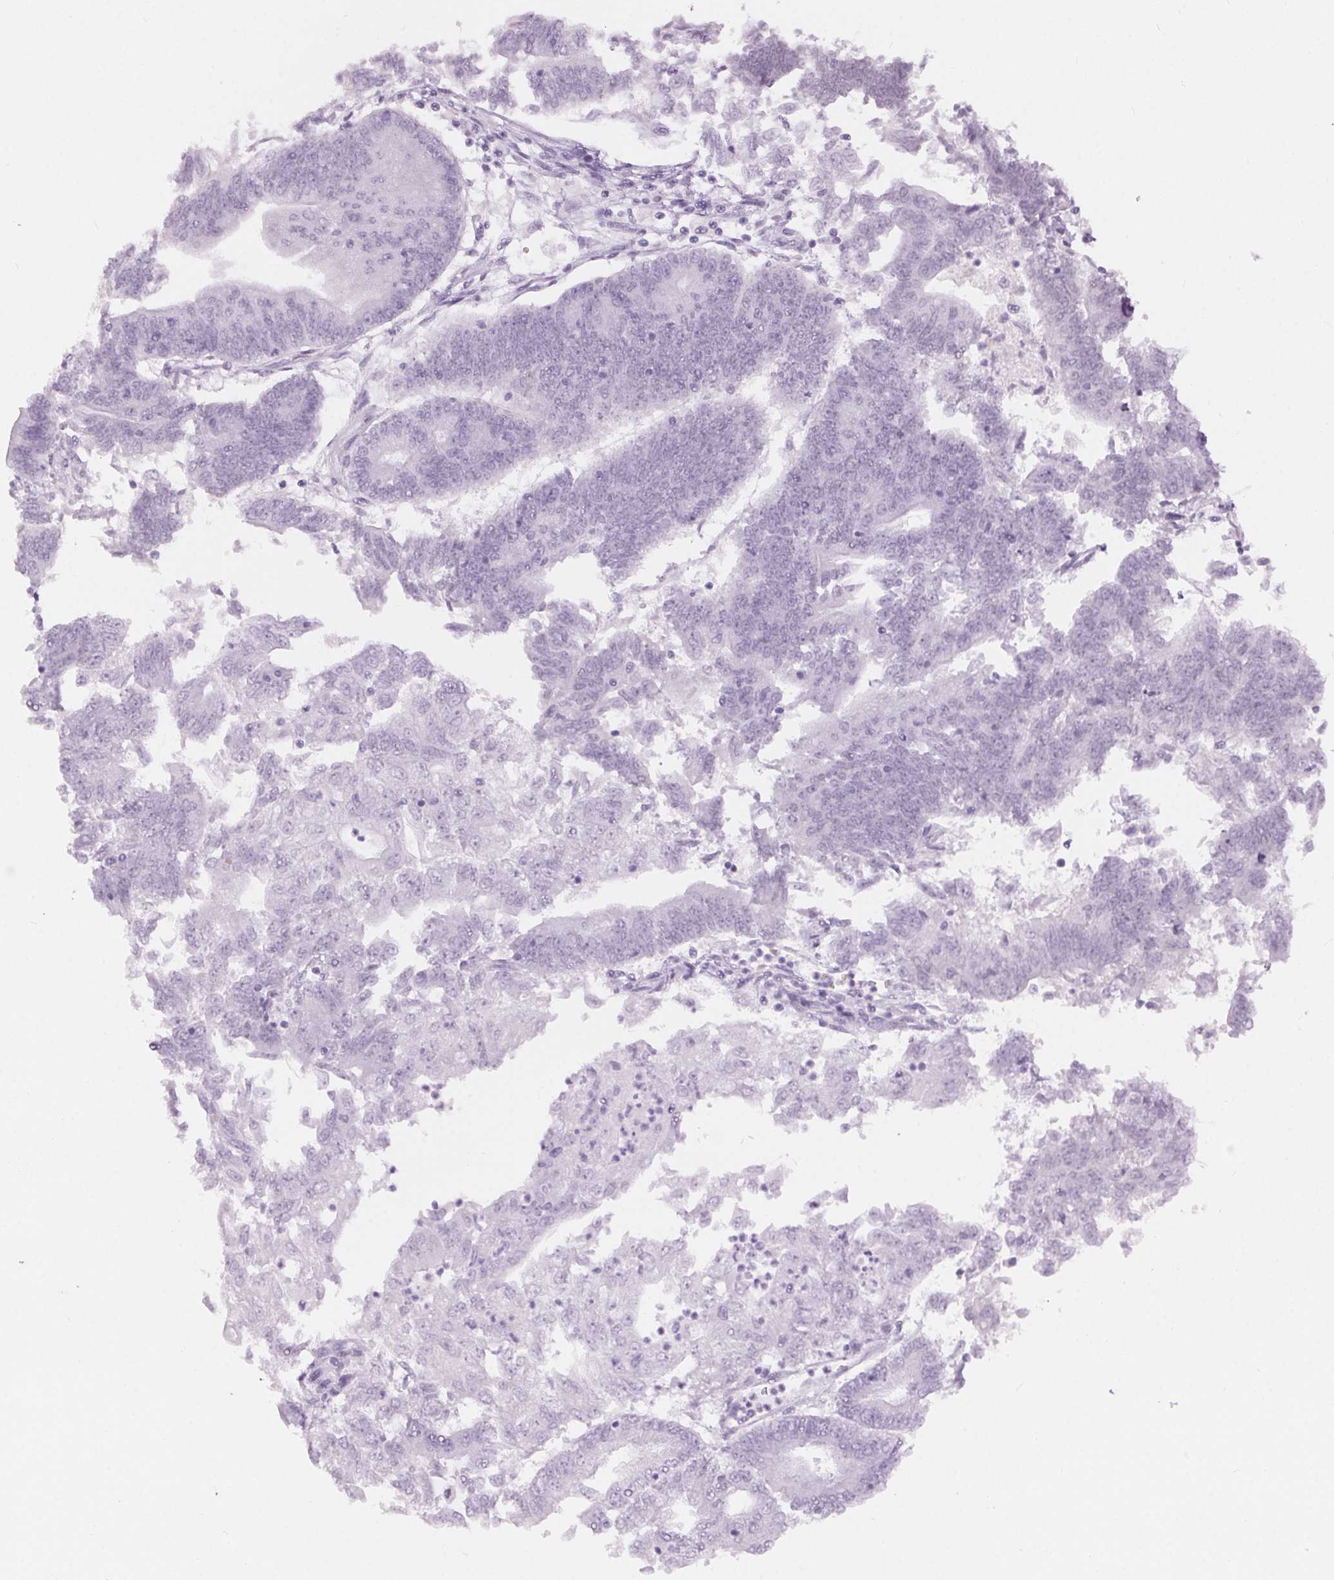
{"staining": {"intensity": "negative", "quantity": "none", "location": "none"}, "tissue": "endometrial cancer", "cell_type": "Tumor cells", "image_type": "cancer", "snomed": [{"axis": "morphology", "description": "Adenocarcinoma, NOS"}, {"axis": "topography", "description": "Endometrium"}], "caption": "An image of human endometrial cancer is negative for staining in tumor cells.", "gene": "BEND2", "patient": {"sex": "female", "age": 70}}